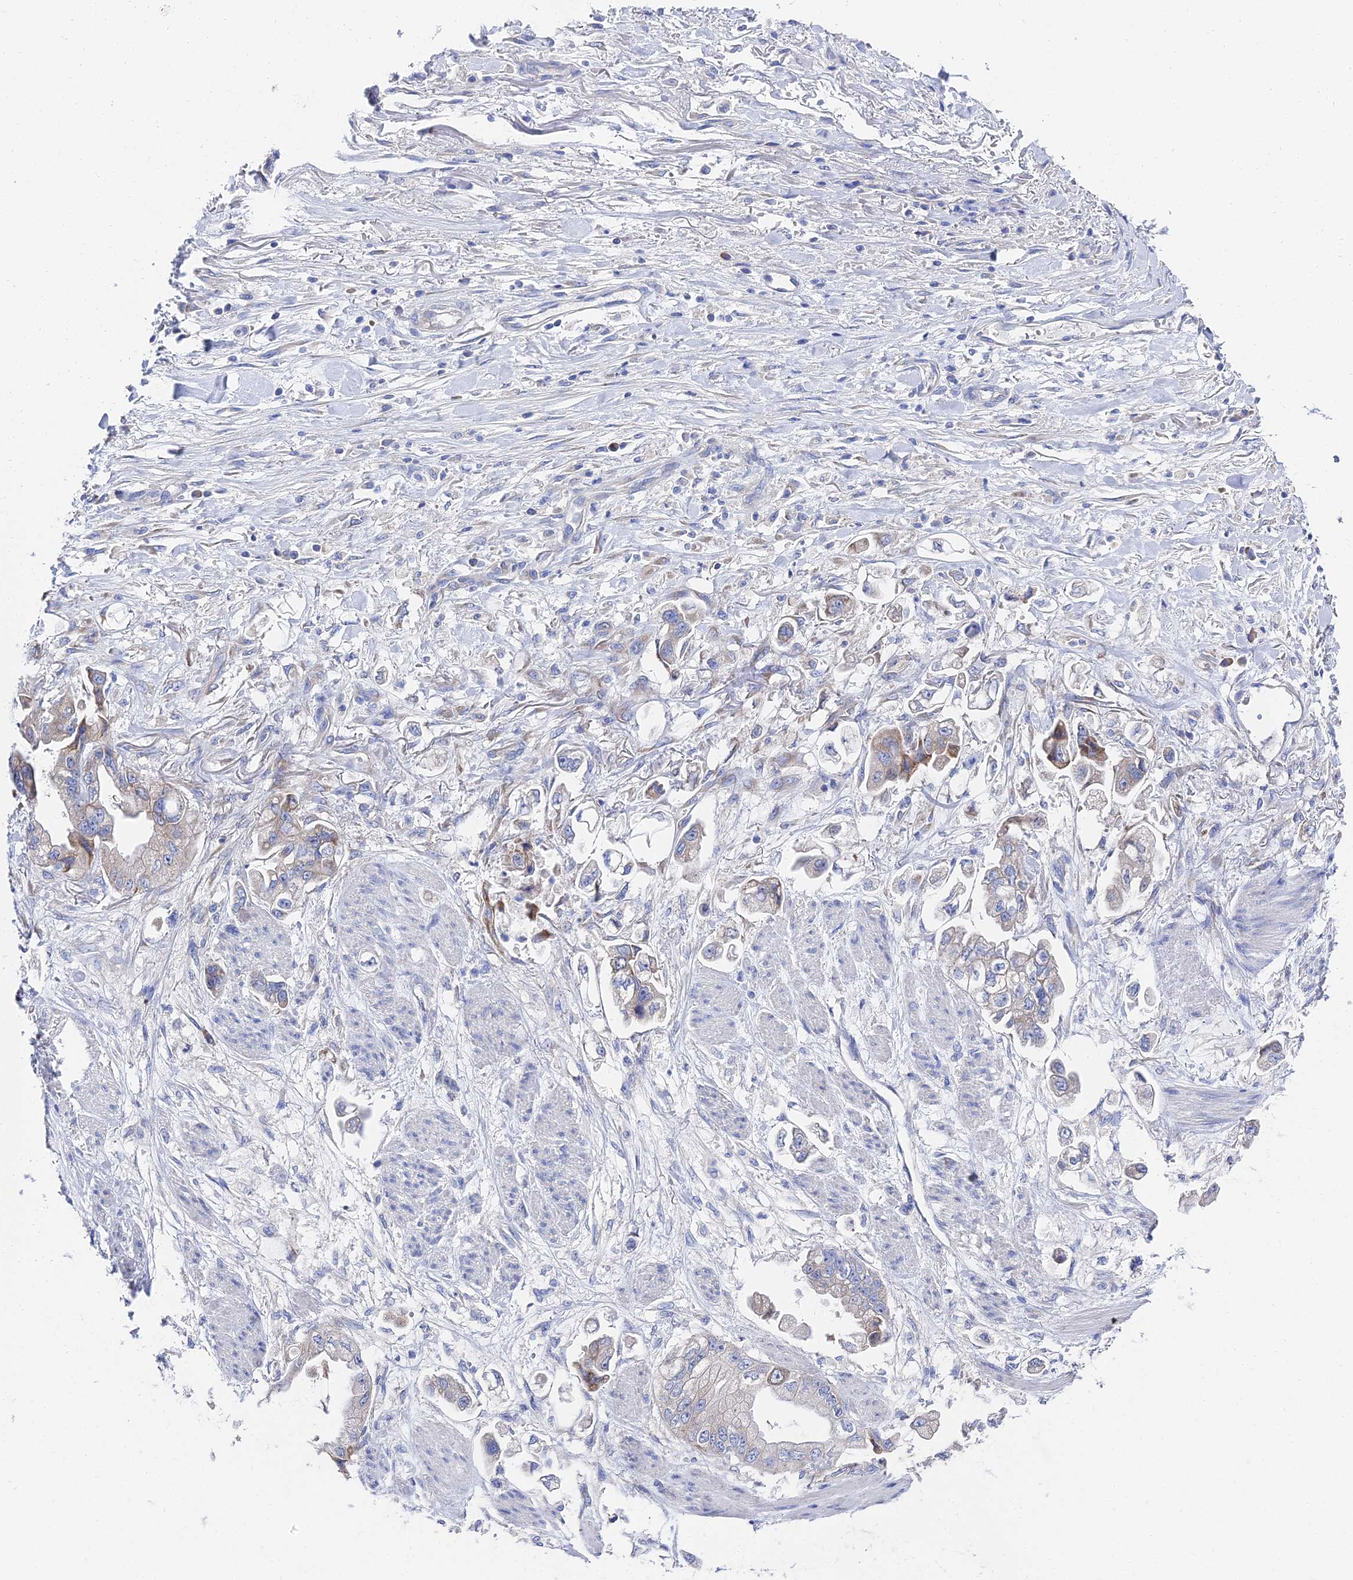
{"staining": {"intensity": "moderate", "quantity": "<25%", "location": "cytoplasmic/membranous"}, "tissue": "stomach cancer", "cell_type": "Tumor cells", "image_type": "cancer", "snomed": [{"axis": "morphology", "description": "Adenocarcinoma, NOS"}, {"axis": "topography", "description": "Stomach"}], "caption": "High-magnification brightfield microscopy of stomach adenocarcinoma stained with DAB (brown) and counterstained with hematoxylin (blue). tumor cells exhibit moderate cytoplasmic/membranous staining is identified in approximately<25% of cells. The staining is performed using DAB (3,3'-diaminobenzidine) brown chromogen to label protein expression. The nuclei are counter-stained blue using hematoxylin.", "gene": "PTTG1", "patient": {"sex": "male", "age": 62}}